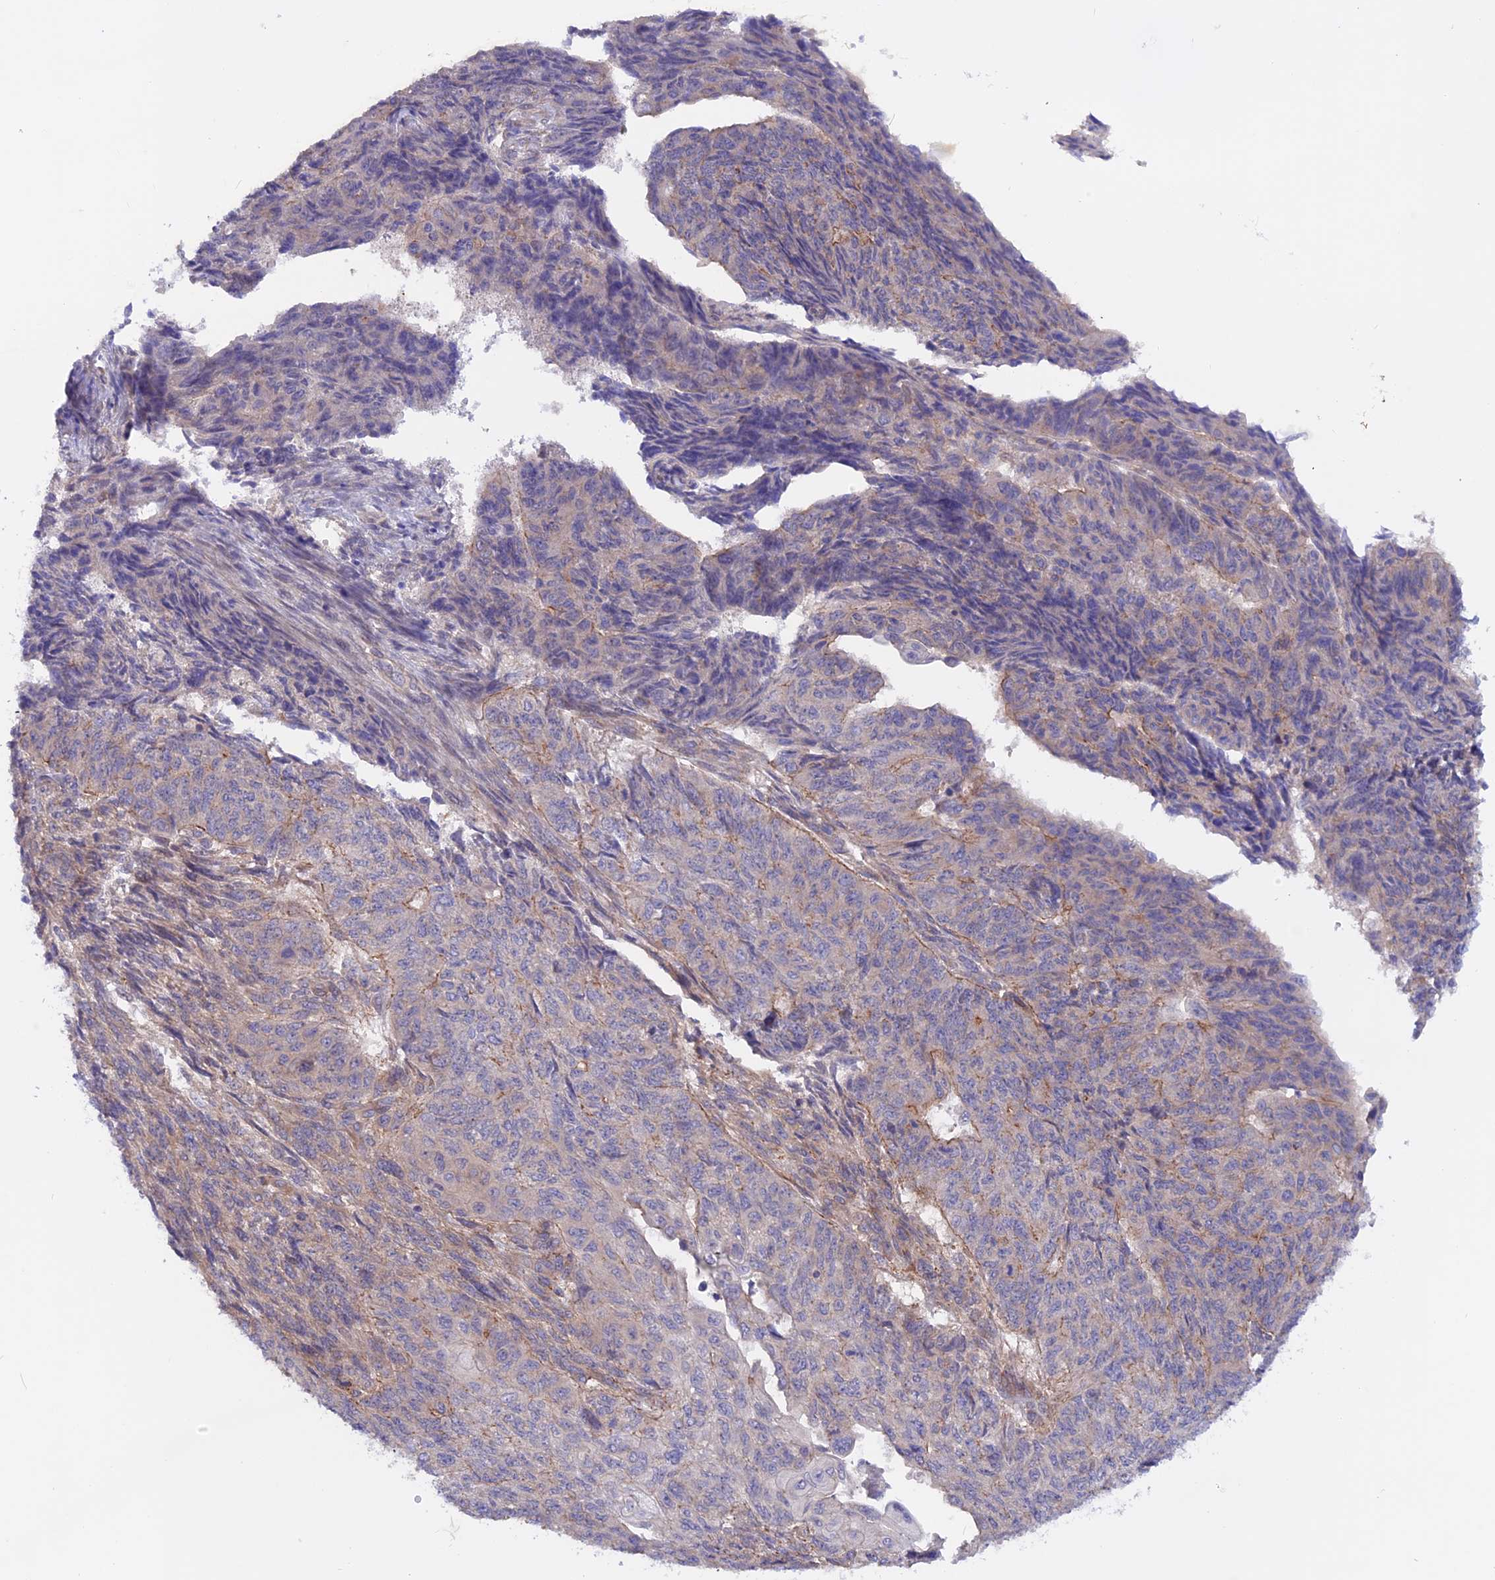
{"staining": {"intensity": "moderate", "quantity": "<25%", "location": "cytoplasmic/membranous"}, "tissue": "endometrial cancer", "cell_type": "Tumor cells", "image_type": "cancer", "snomed": [{"axis": "morphology", "description": "Adenocarcinoma, NOS"}, {"axis": "topography", "description": "Endometrium"}], "caption": "The photomicrograph demonstrates immunohistochemical staining of endometrial adenocarcinoma. There is moderate cytoplasmic/membranous expression is appreciated in about <25% of tumor cells.", "gene": "HYCC1", "patient": {"sex": "female", "age": 32}}